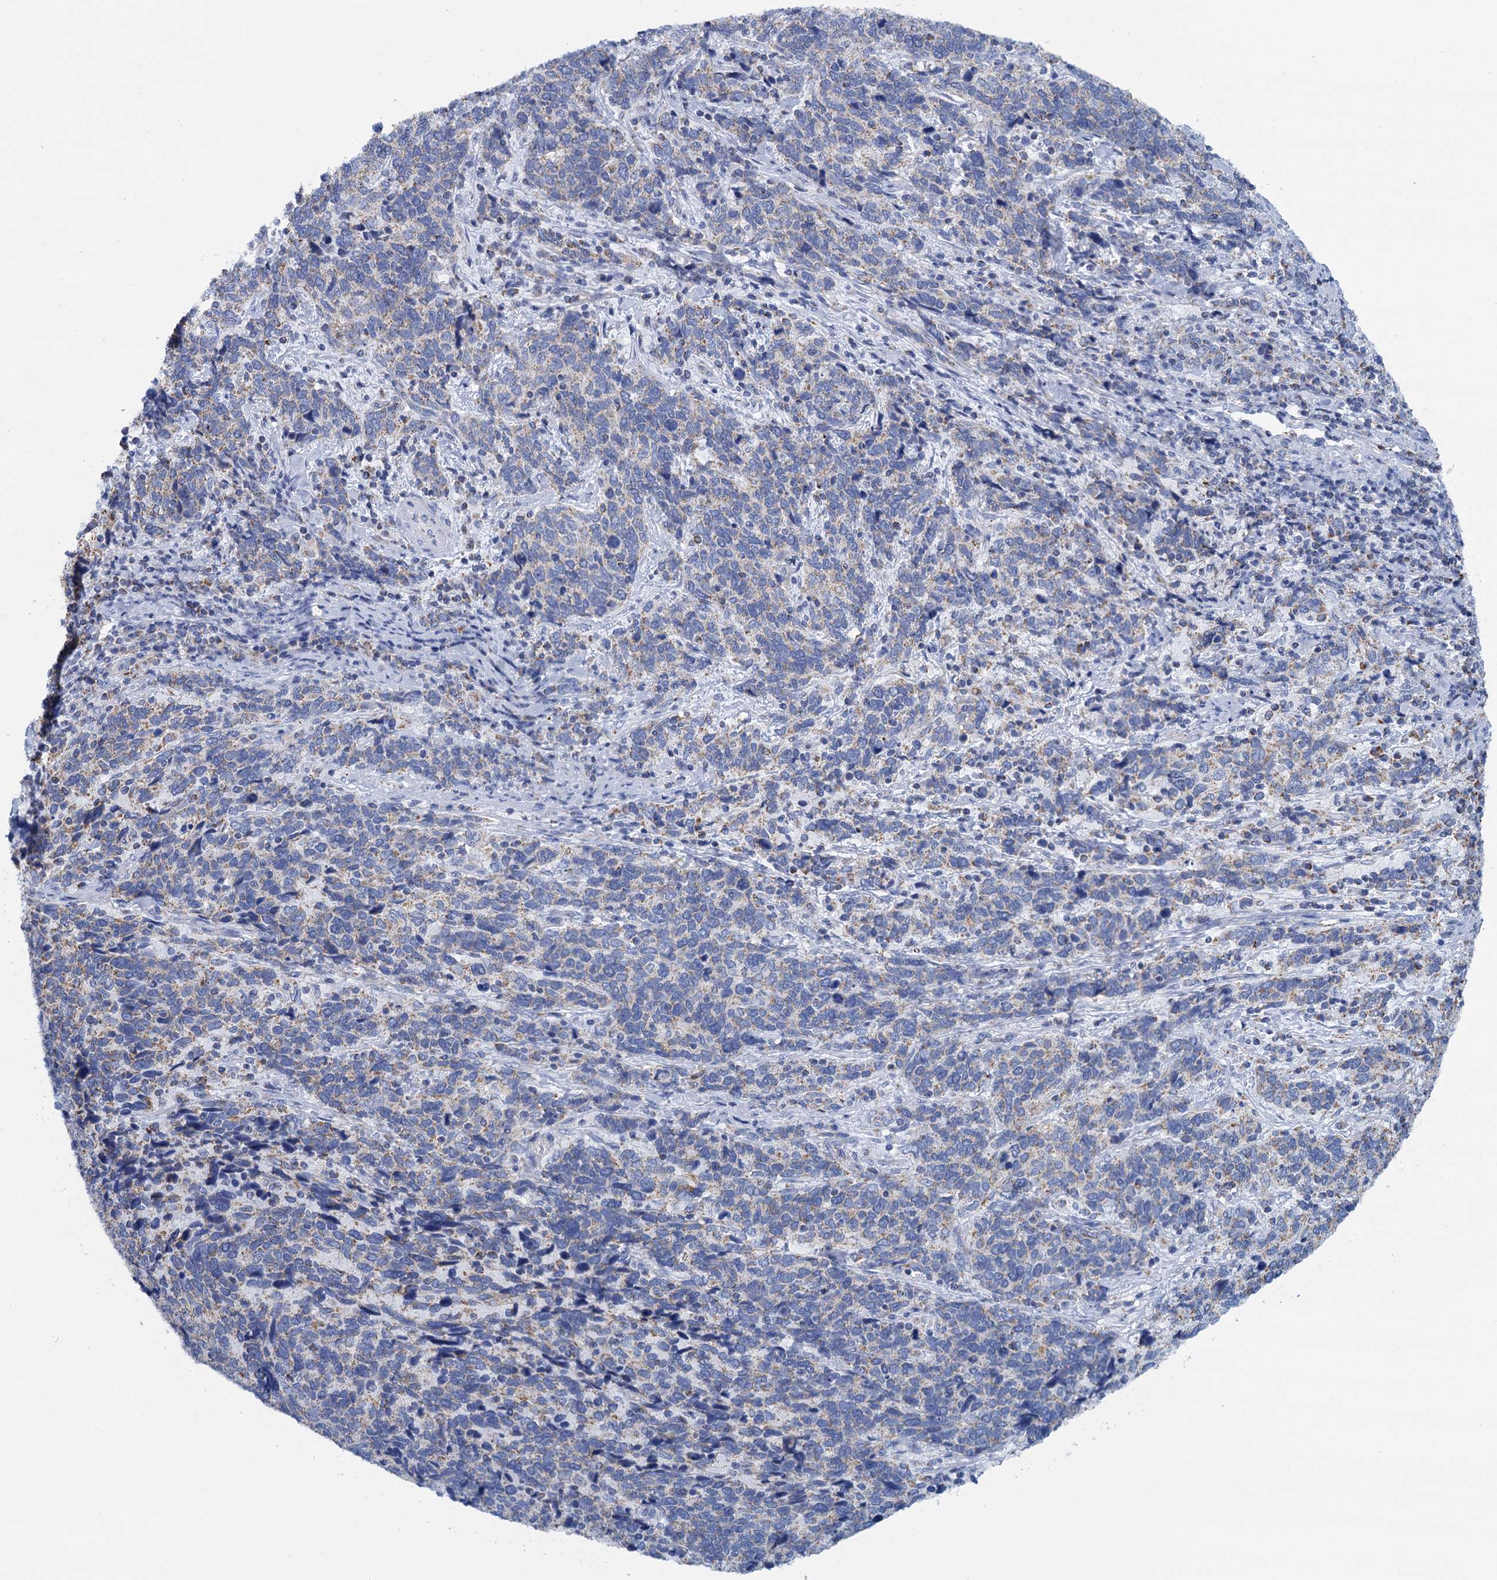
{"staining": {"intensity": "weak", "quantity": "<25%", "location": "cytoplasmic/membranous"}, "tissue": "cervical cancer", "cell_type": "Tumor cells", "image_type": "cancer", "snomed": [{"axis": "morphology", "description": "Squamous cell carcinoma, NOS"}, {"axis": "topography", "description": "Cervix"}], "caption": "Histopathology image shows no protein expression in tumor cells of cervical squamous cell carcinoma tissue.", "gene": "CCP110", "patient": {"sex": "female", "age": 41}}